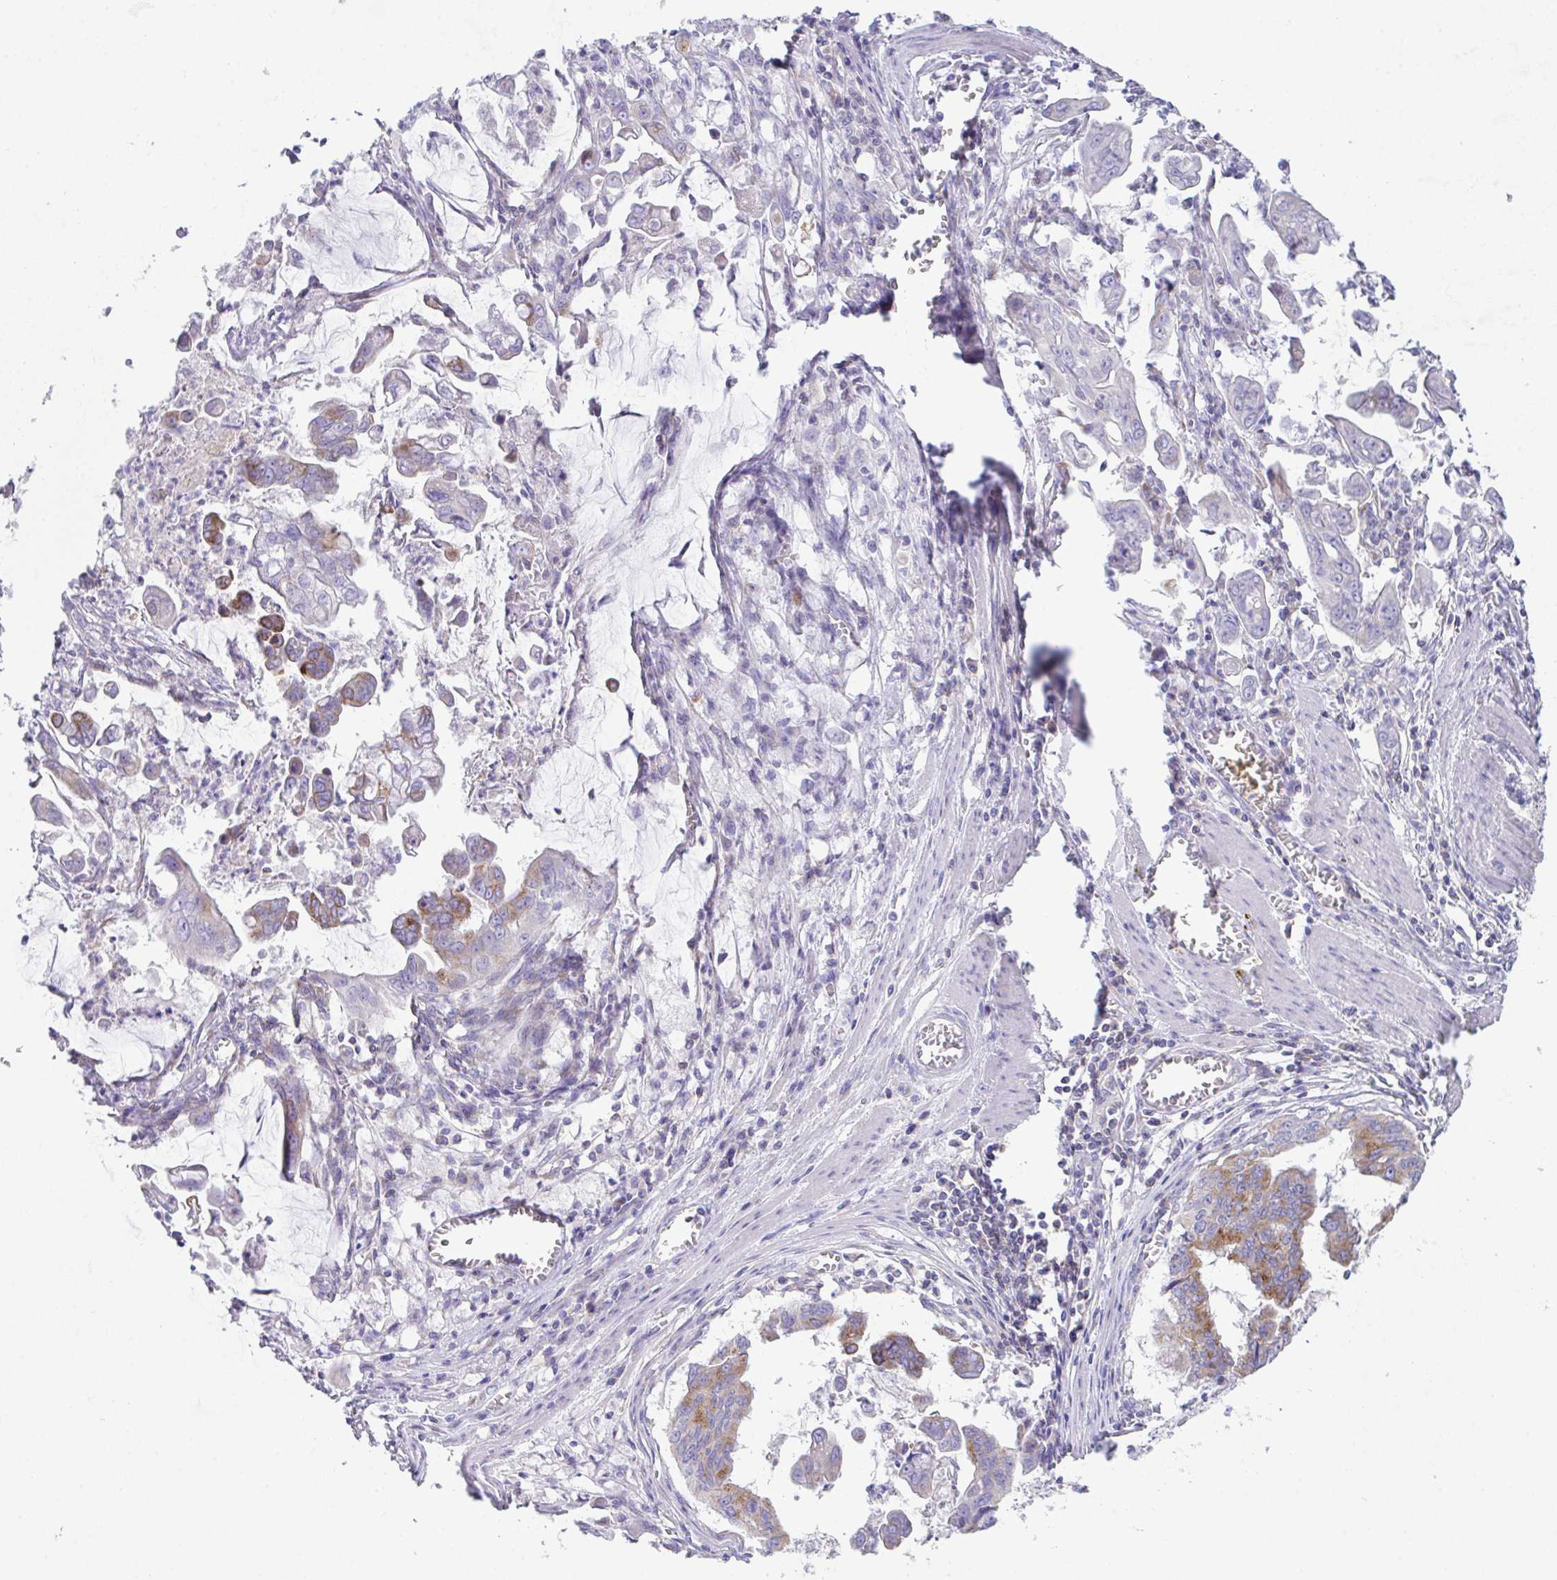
{"staining": {"intensity": "moderate", "quantity": "<25%", "location": "cytoplasmic/membranous"}, "tissue": "stomach cancer", "cell_type": "Tumor cells", "image_type": "cancer", "snomed": [{"axis": "morphology", "description": "Adenocarcinoma, NOS"}, {"axis": "topography", "description": "Stomach, upper"}], "caption": "A brown stain highlights moderate cytoplasmic/membranous expression of a protein in human stomach cancer (adenocarcinoma) tumor cells.", "gene": "MIA3", "patient": {"sex": "male", "age": 80}}